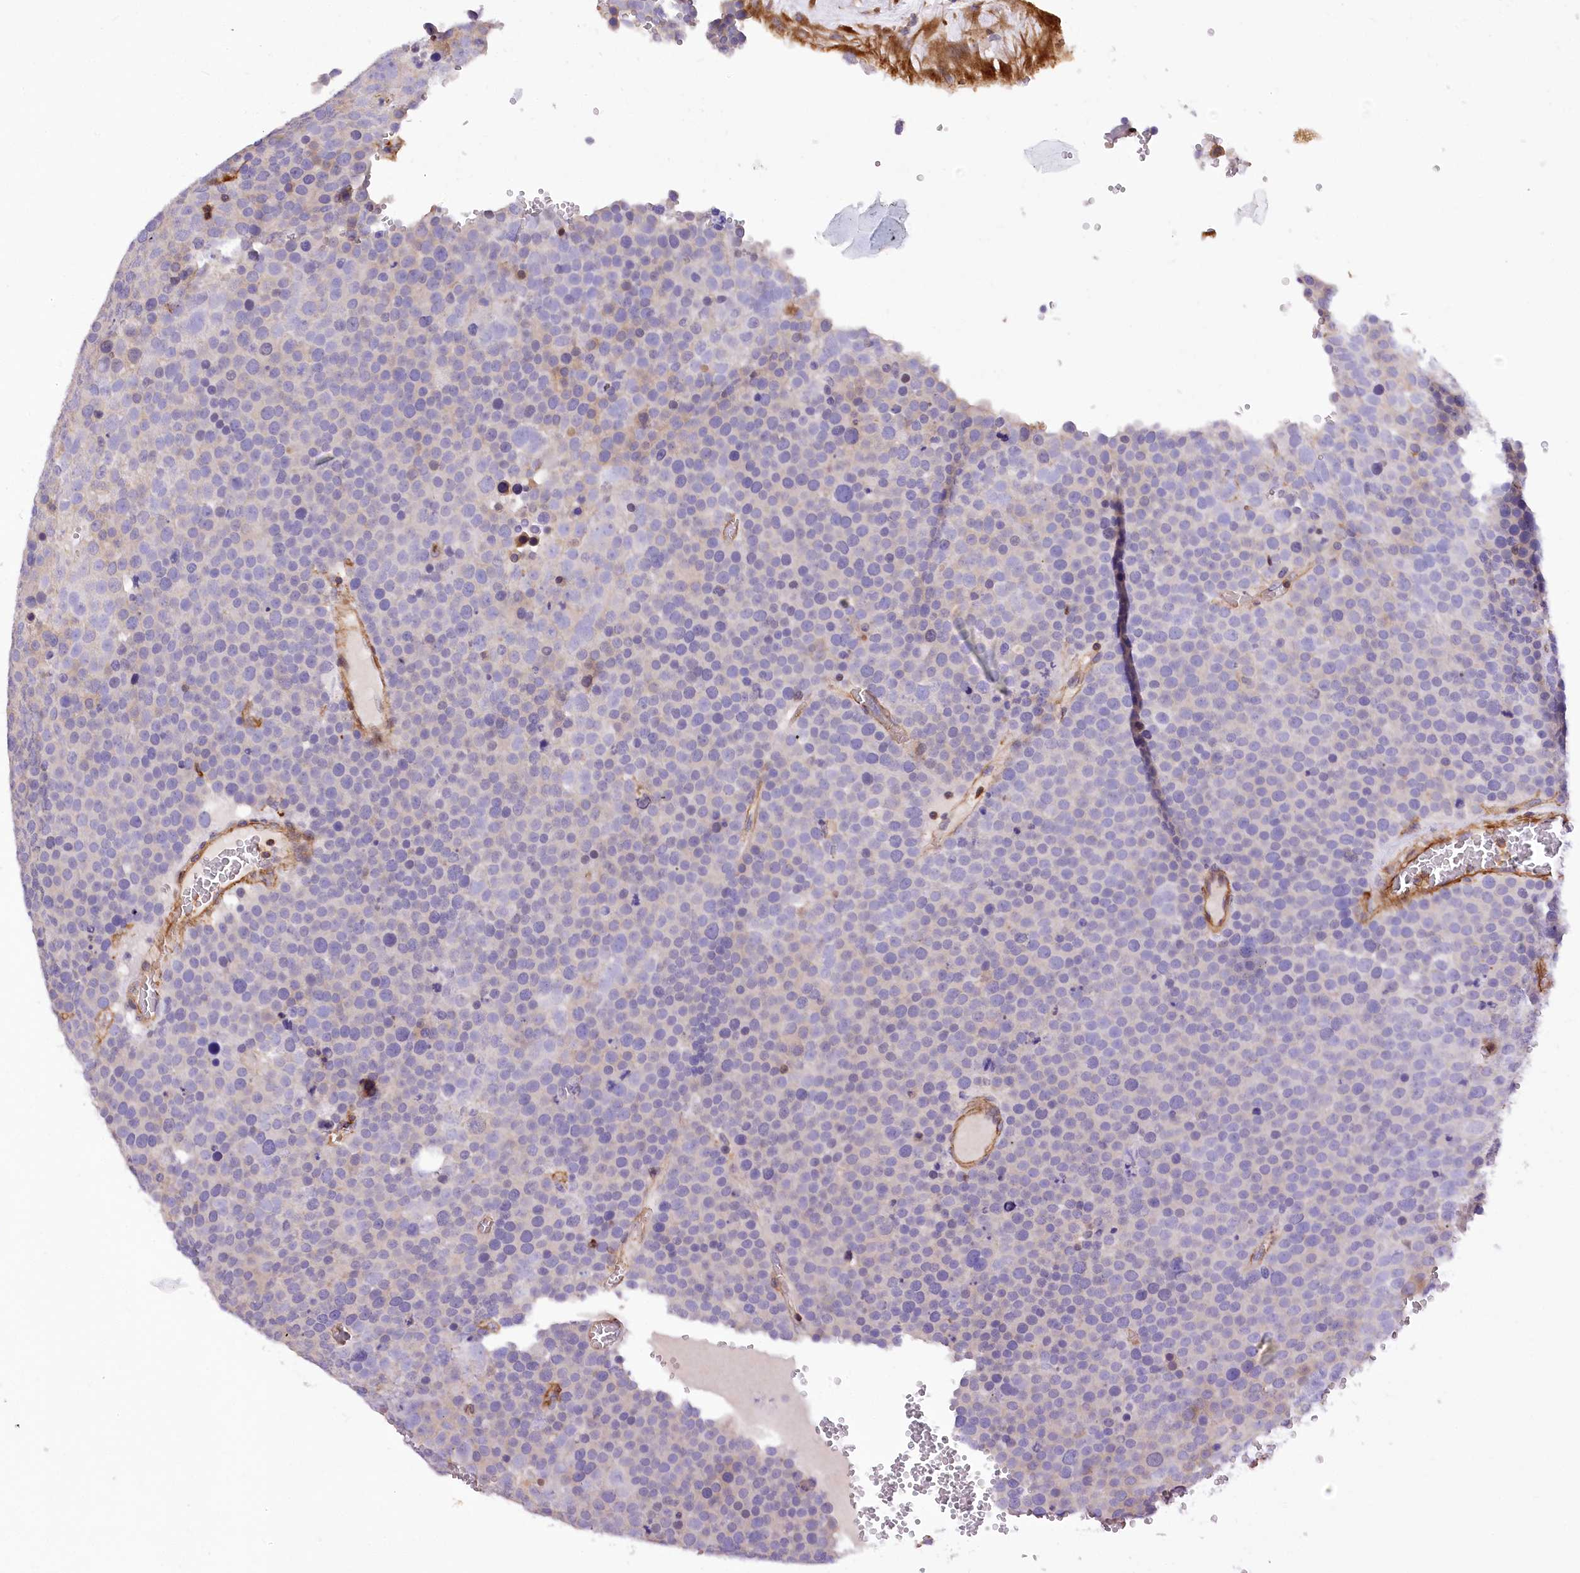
{"staining": {"intensity": "negative", "quantity": "none", "location": "none"}, "tissue": "testis cancer", "cell_type": "Tumor cells", "image_type": "cancer", "snomed": [{"axis": "morphology", "description": "Seminoma, NOS"}, {"axis": "topography", "description": "Testis"}], "caption": "Immunohistochemistry of human testis cancer (seminoma) demonstrates no positivity in tumor cells.", "gene": "DPP3", "patient": {"sex": "male", "age": 71}}